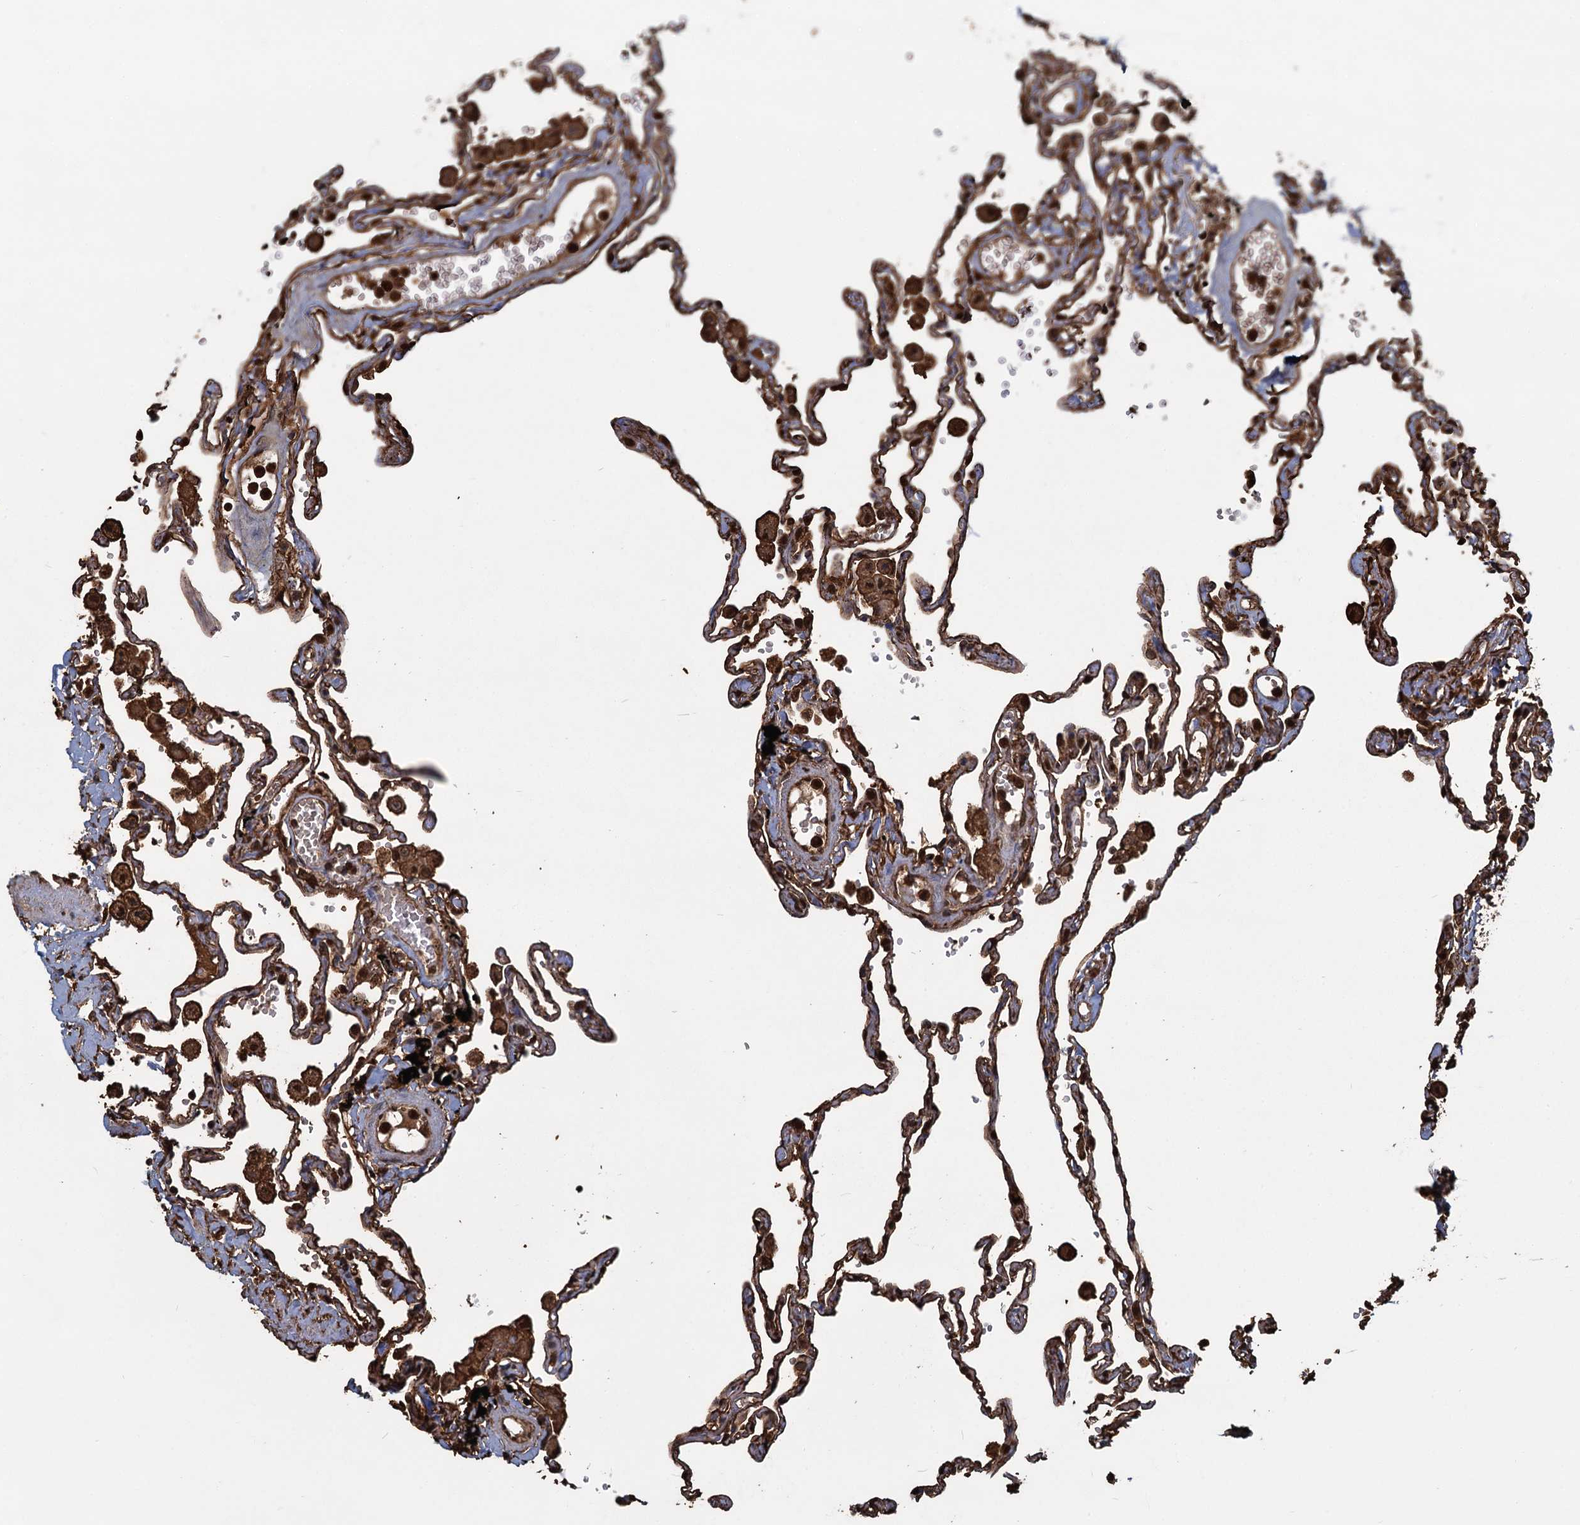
{"staining": {"intensity": "strong", "quantity": ">75%", "location": "cytoplasmic/membranous,nuclear"}, "tissue": "lung", "cell_type": "Alveolar cells", "image_type": "normal", "snomed": [{"axis": "morphology", "description": "Normal tissue, NOS"}, {"axis": "topography", "description": "Lung"}], "caption": "Immunohistochemical staining of unremarkable lung demonstrates strong cytoplasmic/membranous,nuclear protein positivity in about >75% of alveolar cells.", "gene": "S100A6", "patient": {"sex": "female", "age": 67}}